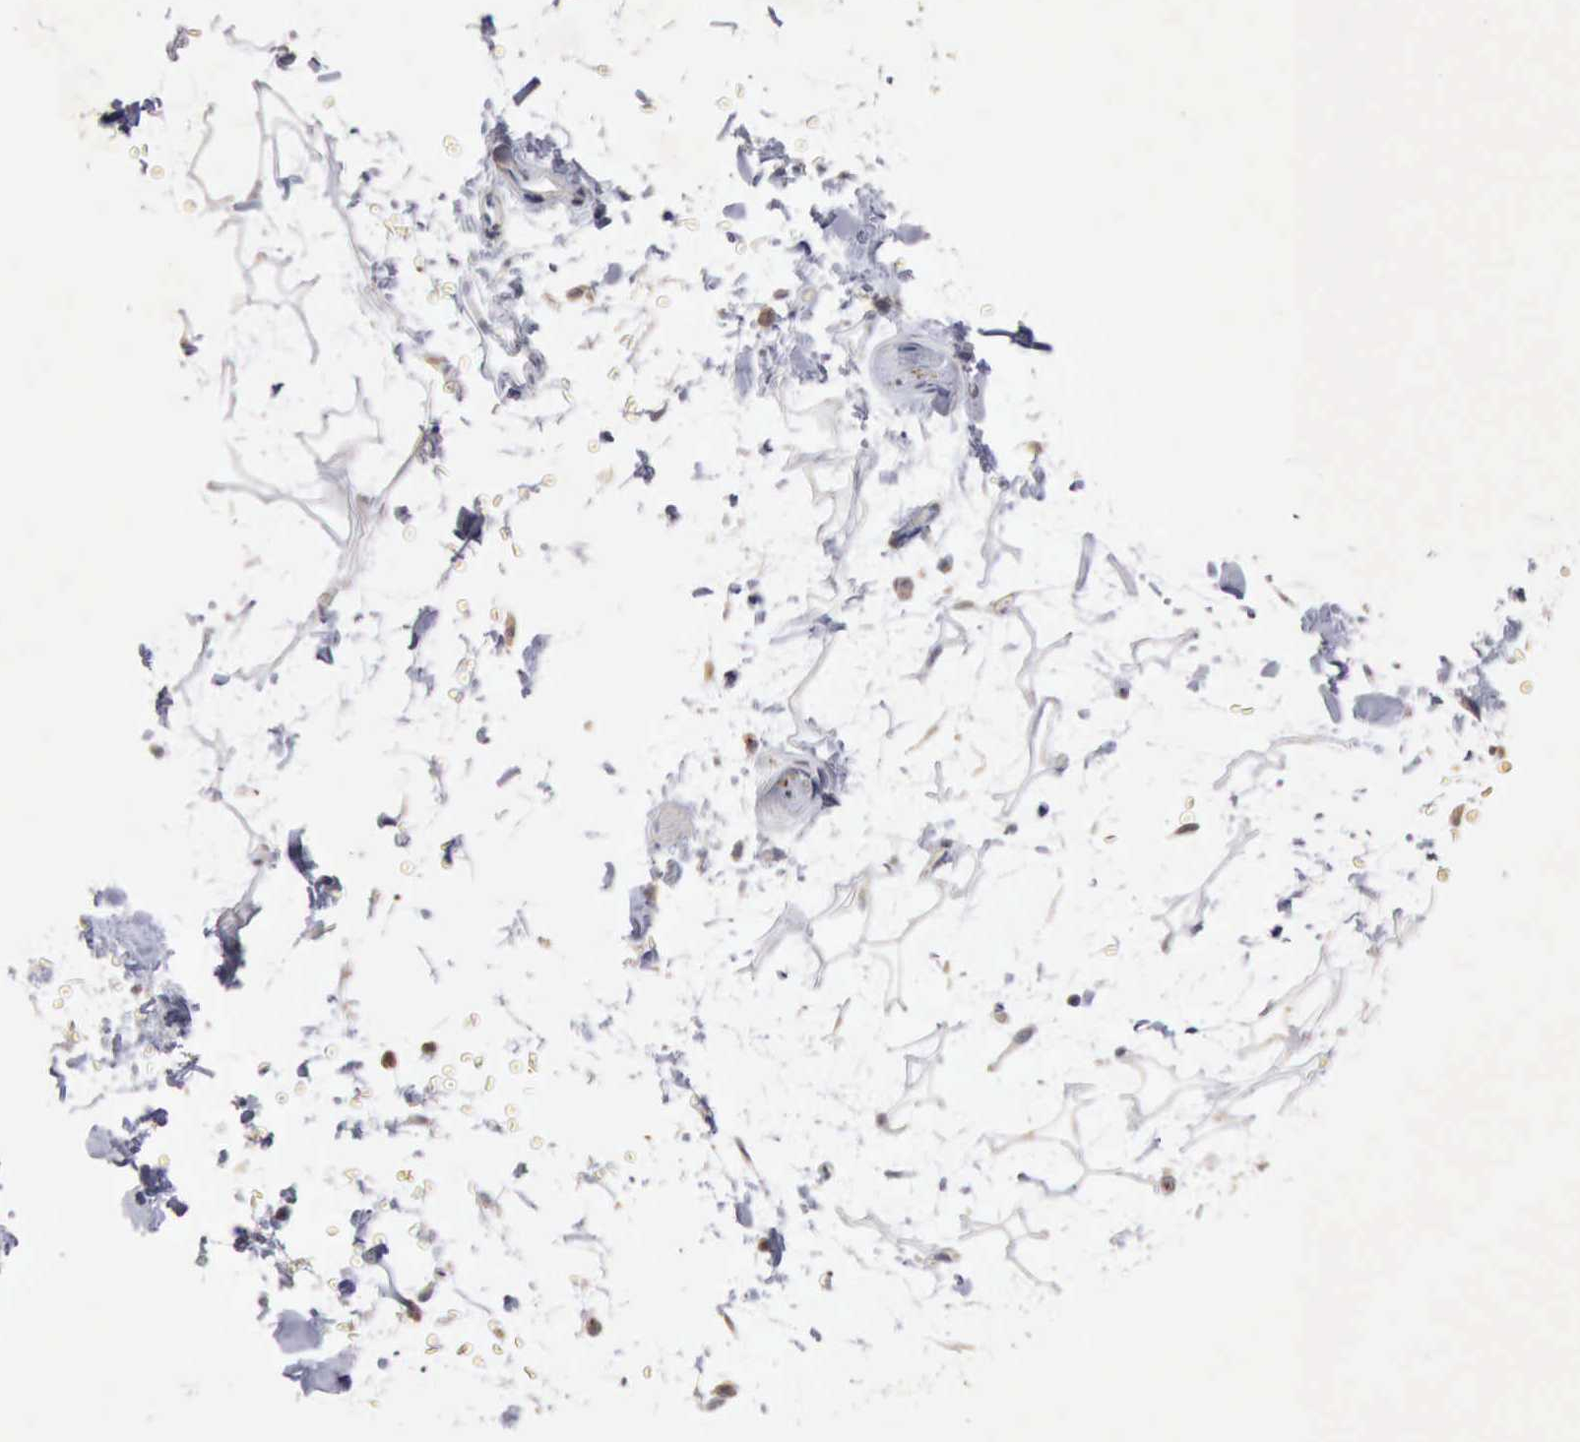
{"staining": {"intensity": "weak", "quantity": ">75%", "location": "cytoplasmic/membranous"}, "tissue": "adipose tissue", "cell_type": "Adipocytes", "image_type": "normal", "snomed": [{"axis": "morphology", "description": "Normal tissue, NOS"}, {"axis": "topography", "description": "Soft tissue"}], "caption": "IHC (DAB (3,3'-diaminobenzidine)) staining of normal adipose tissue shows weak cytoplasmic/membranous protein positivity in about >75% of adipocytes.", "gene": "KRT6B", "patient": {"sex": "male", "age": 72}}